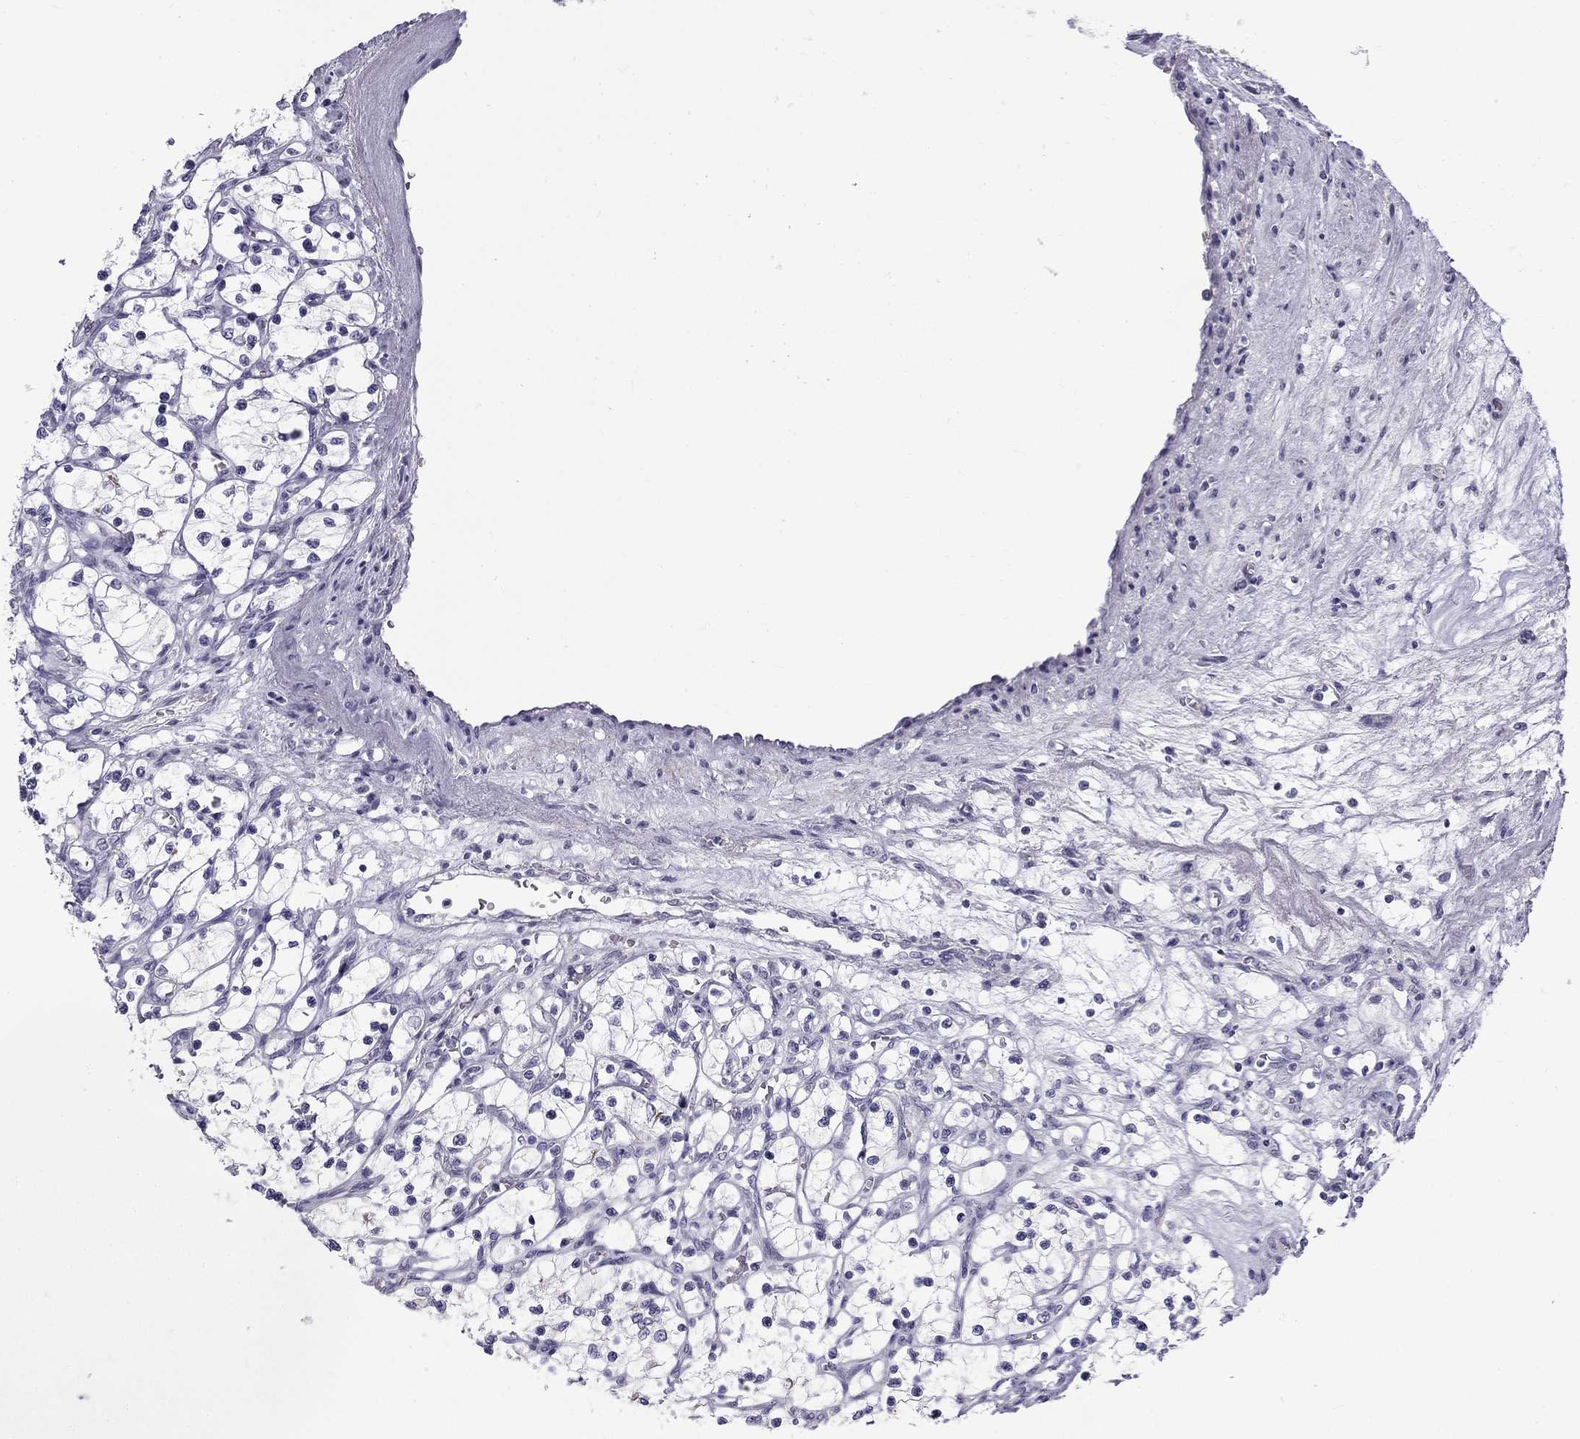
{"staining": {"intensity": "negative", "quantity": "none", "location": "none"}, "tissue": "renal cancer", "cell_type": "Tumor cells", "image_type": "cancer", "snomed": [{"axis": "morphology", "description": "Adenocarcinoma, NOS"}, {"axis": "topography", "description": "Kidney"}], "caption": "Image shows no significant protein expression in tumor cells of renal cancer (adenocarcinoma).", "gene": "RTL9", "patient": {"sex": "female", "age": 69}}